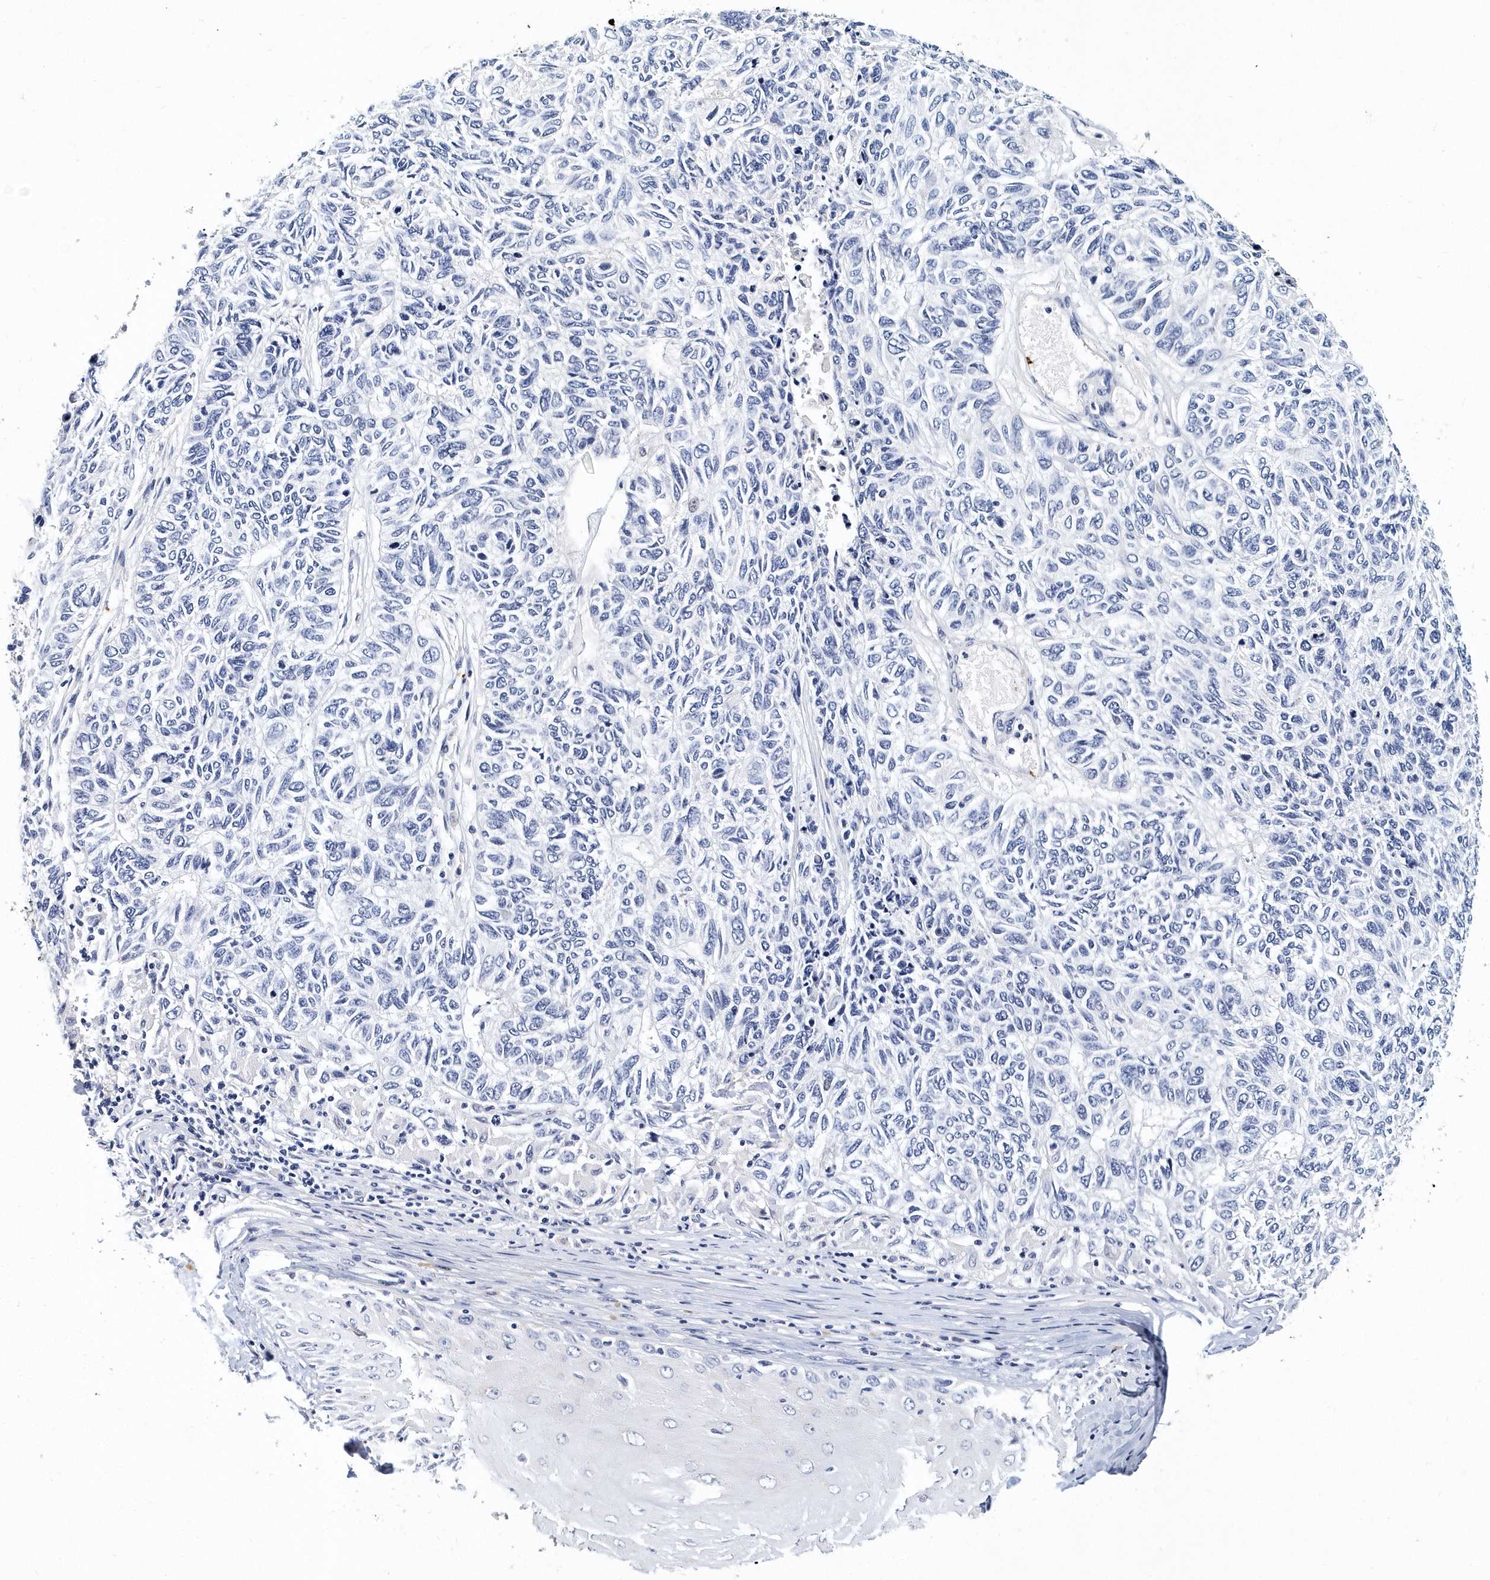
{"staining": {"intensity": "negative", "quantity": "none", "location": "none"}, "tissue": "skin cancer", "cell_type": "Tumor cells", "image_type": "cancer", "snomed": [{"axis": "morphology", "description": "Basal cell carcinoma"}, {"axis": "topography", "description": "Skin"}], "caption": "Tumor cells show no significant protein staining in skin cancer.", "gene": "ITGA2B", "patient": {"sex": "female", "age": 65}}